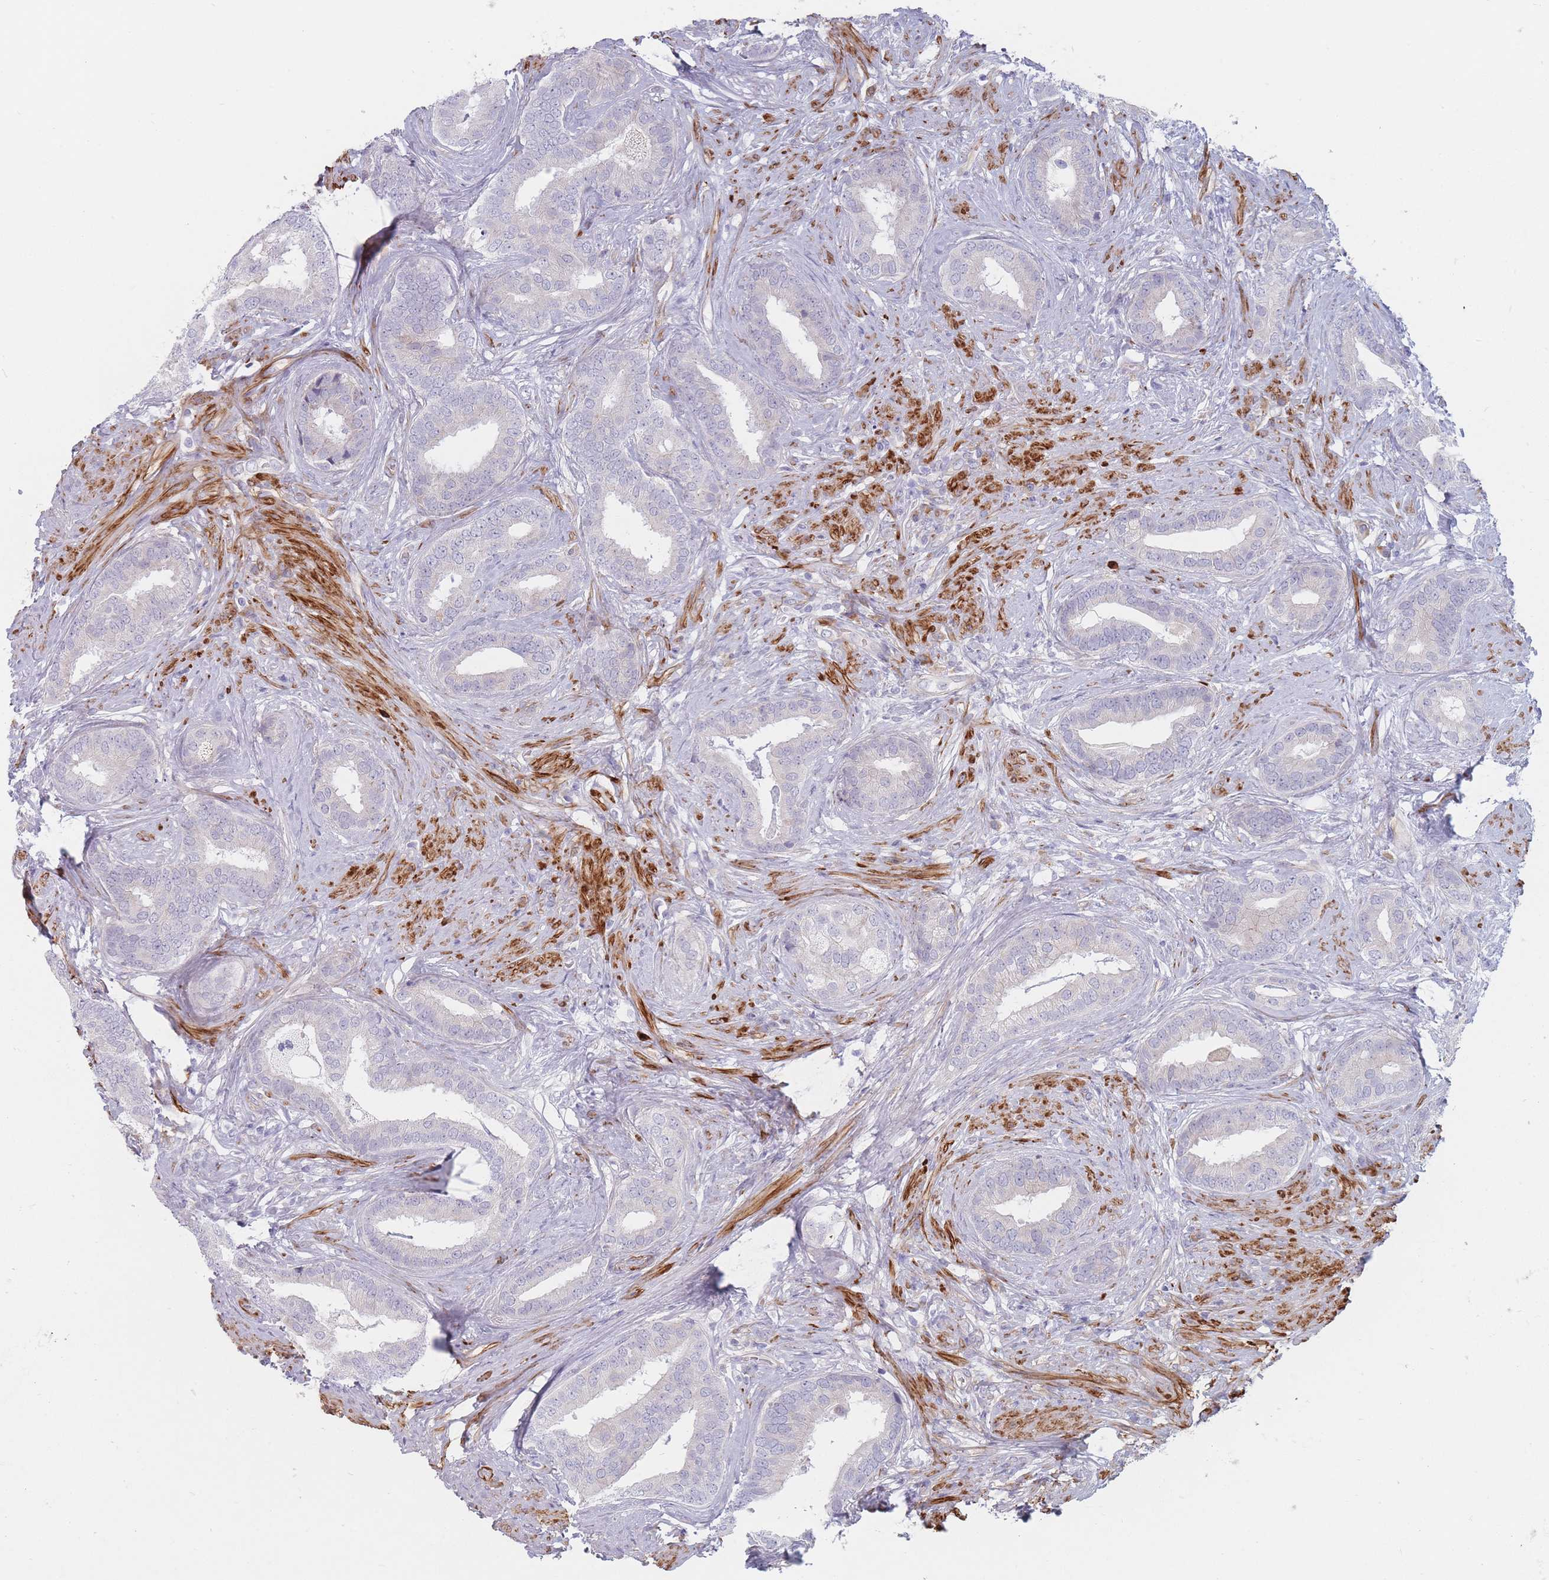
{"staining": {"intensity": "negative", "quantity": "none", "location": "none"}, "tissue": "prostate cancer", "cell_type": "Tumor cells", "image_type": "cancer", "snomed": [{"axis": "morphology", "description": "Adenocarcinoma, High grade"}, {"axis": "topography", "description": "Prostate"}], "caption": "There is no significant positivity in tumor cells of prostate cancer. (Brightfield microscopy of DAB immunohistochemistry (IHC) at high magnification).", "gene": "ERBIN", "patient": {"sex": "male", "age": 55}}